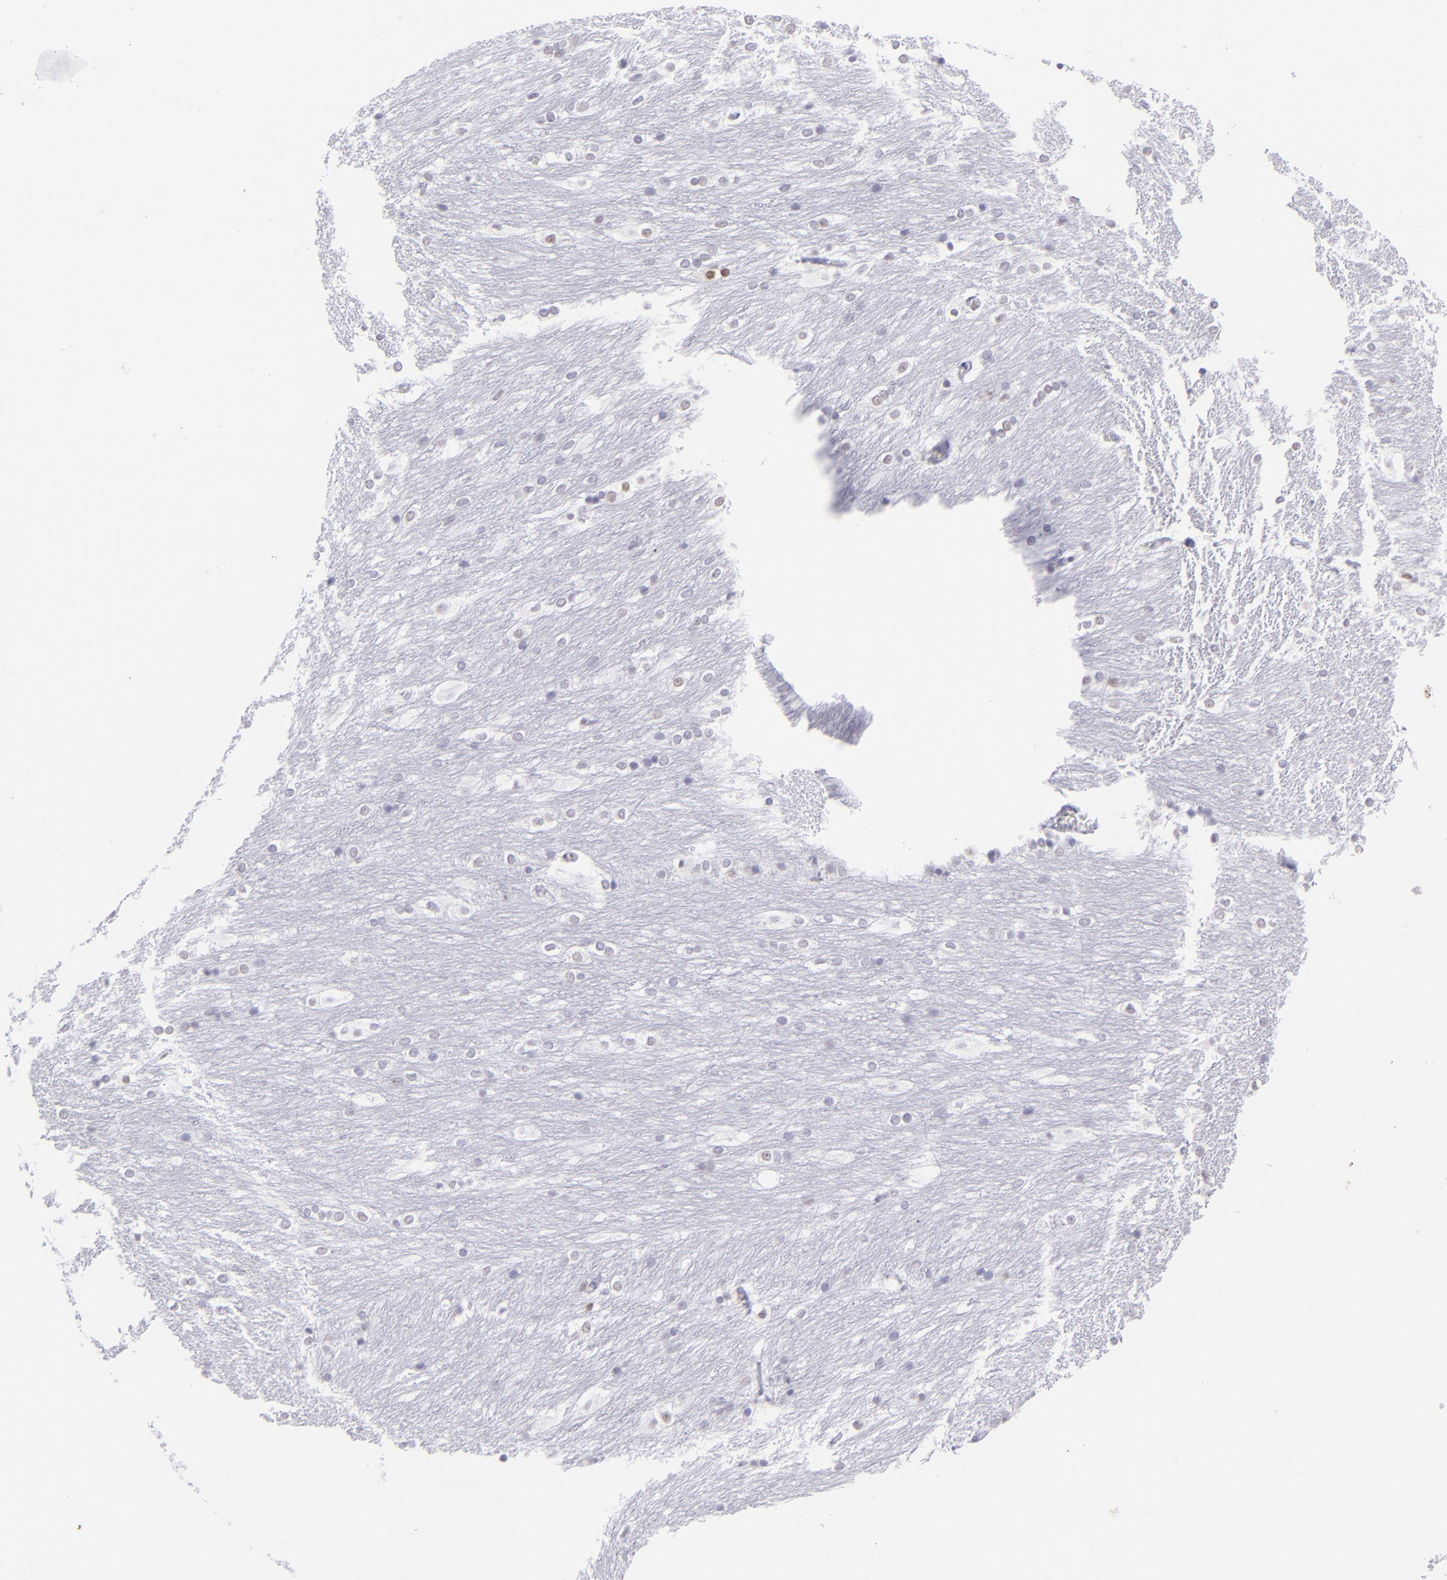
{"staining": {"intensity": "negative", "quantity": "none", "location": "none"}, "tissue": "caudate", "cell_type": "Glial cells", "image_type": "normal", "snomed": [{"axis": "morphology", "description": "Normal tissue, NOS"}, {"axis": "topography", "description": "Lateral ventricle wall"}], "caption": "This is an immunohistochemistry (IHC) photomicrograph of normal caudate. There is no positivity in glial cells.", "gene": "MITF", "patient": {"sex": "female", "age": 19}}